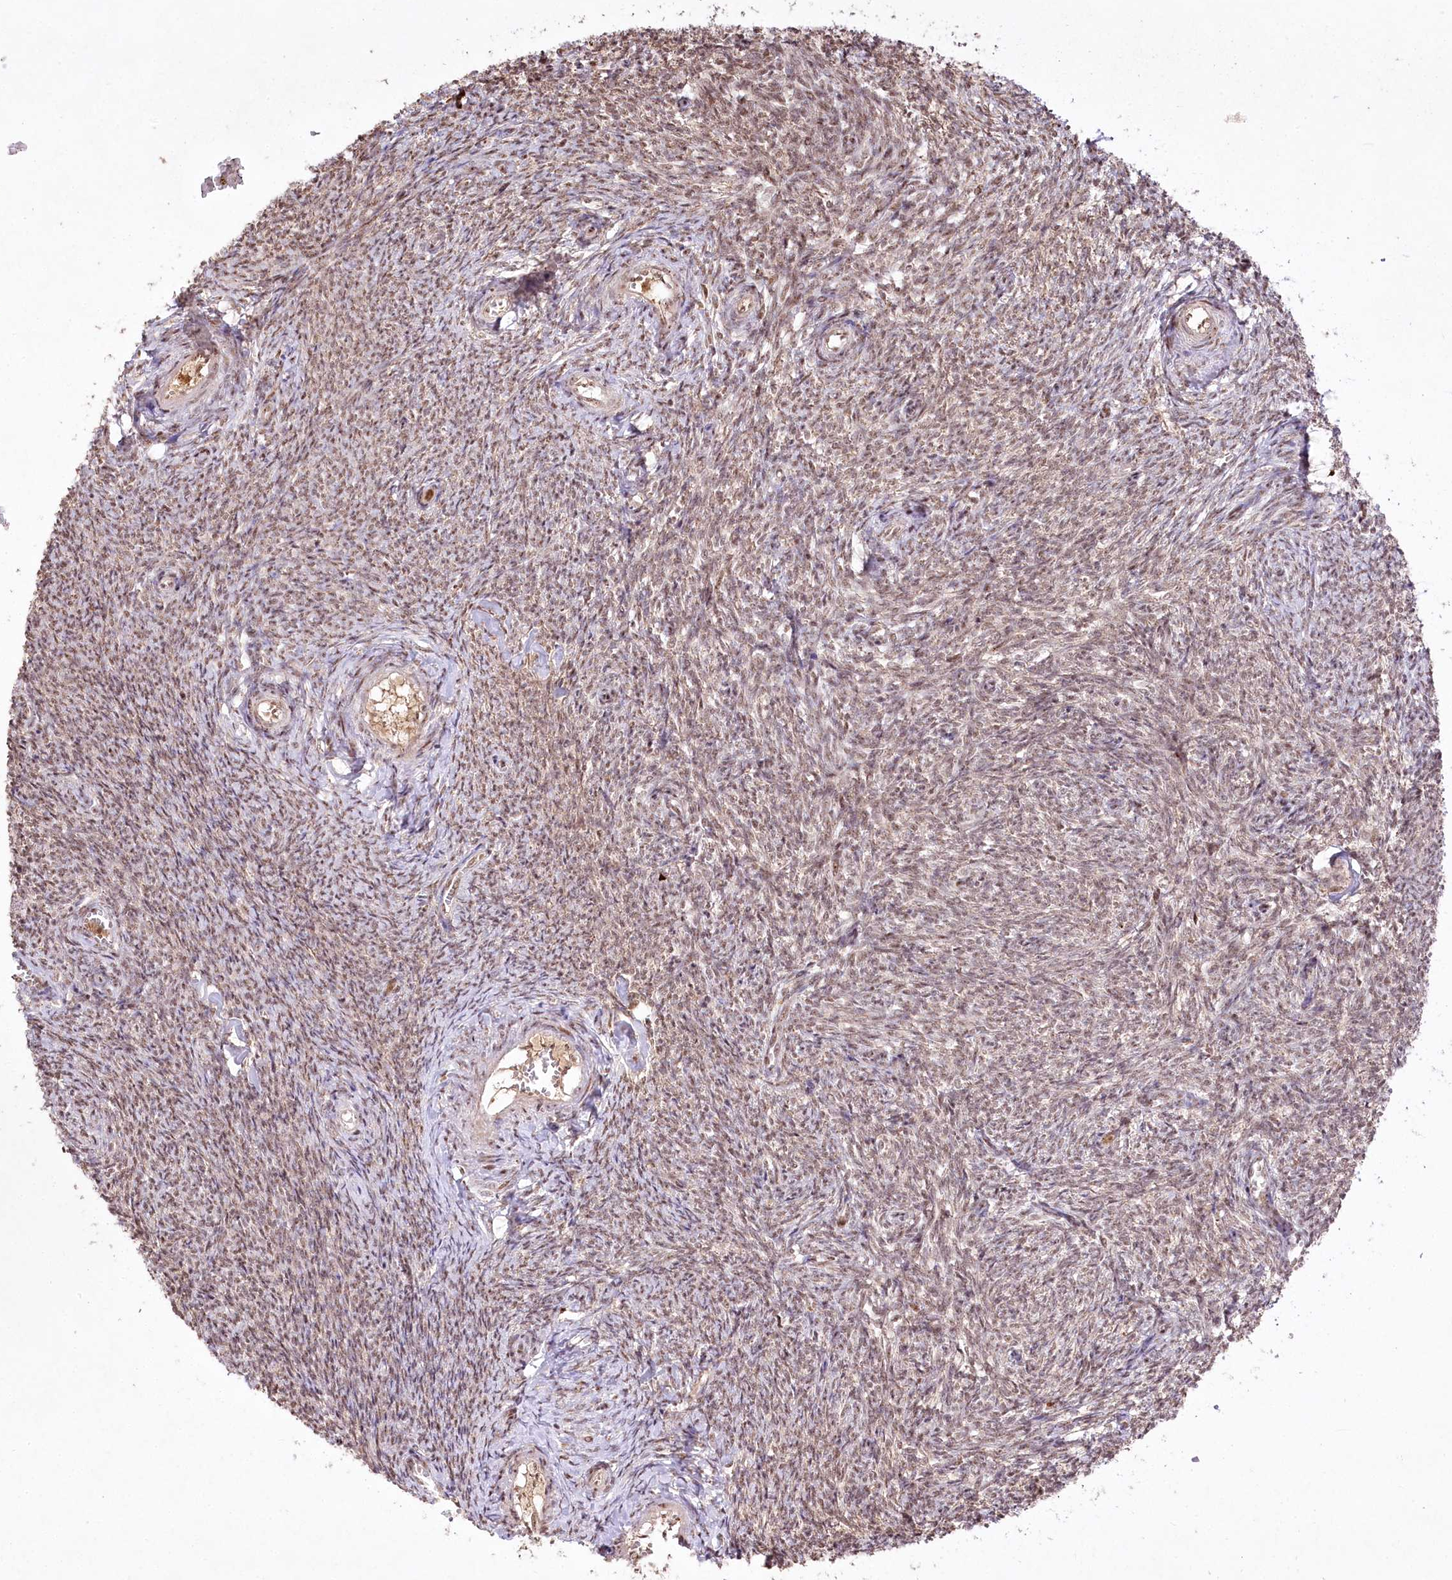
{"staining": {"intensity": "weak", "quantity": ">75%", "location": "nuclear"}, "tissue": "ovary", "cell_type": "Ovarian stroma cells", "image_type": "normal", "snomed": [{"axis": "morphology", "description": "Normal tissue, NOS"}, {"axis": "topography", "description": "Ovary"}], "caption": "Ovarian stroma cells display low levels of weak nuclear positivity in approximately >75% of cells in benign human ovary.", "gene": "PYROXD1", "patient": {"sex": "female", "age": 44}}